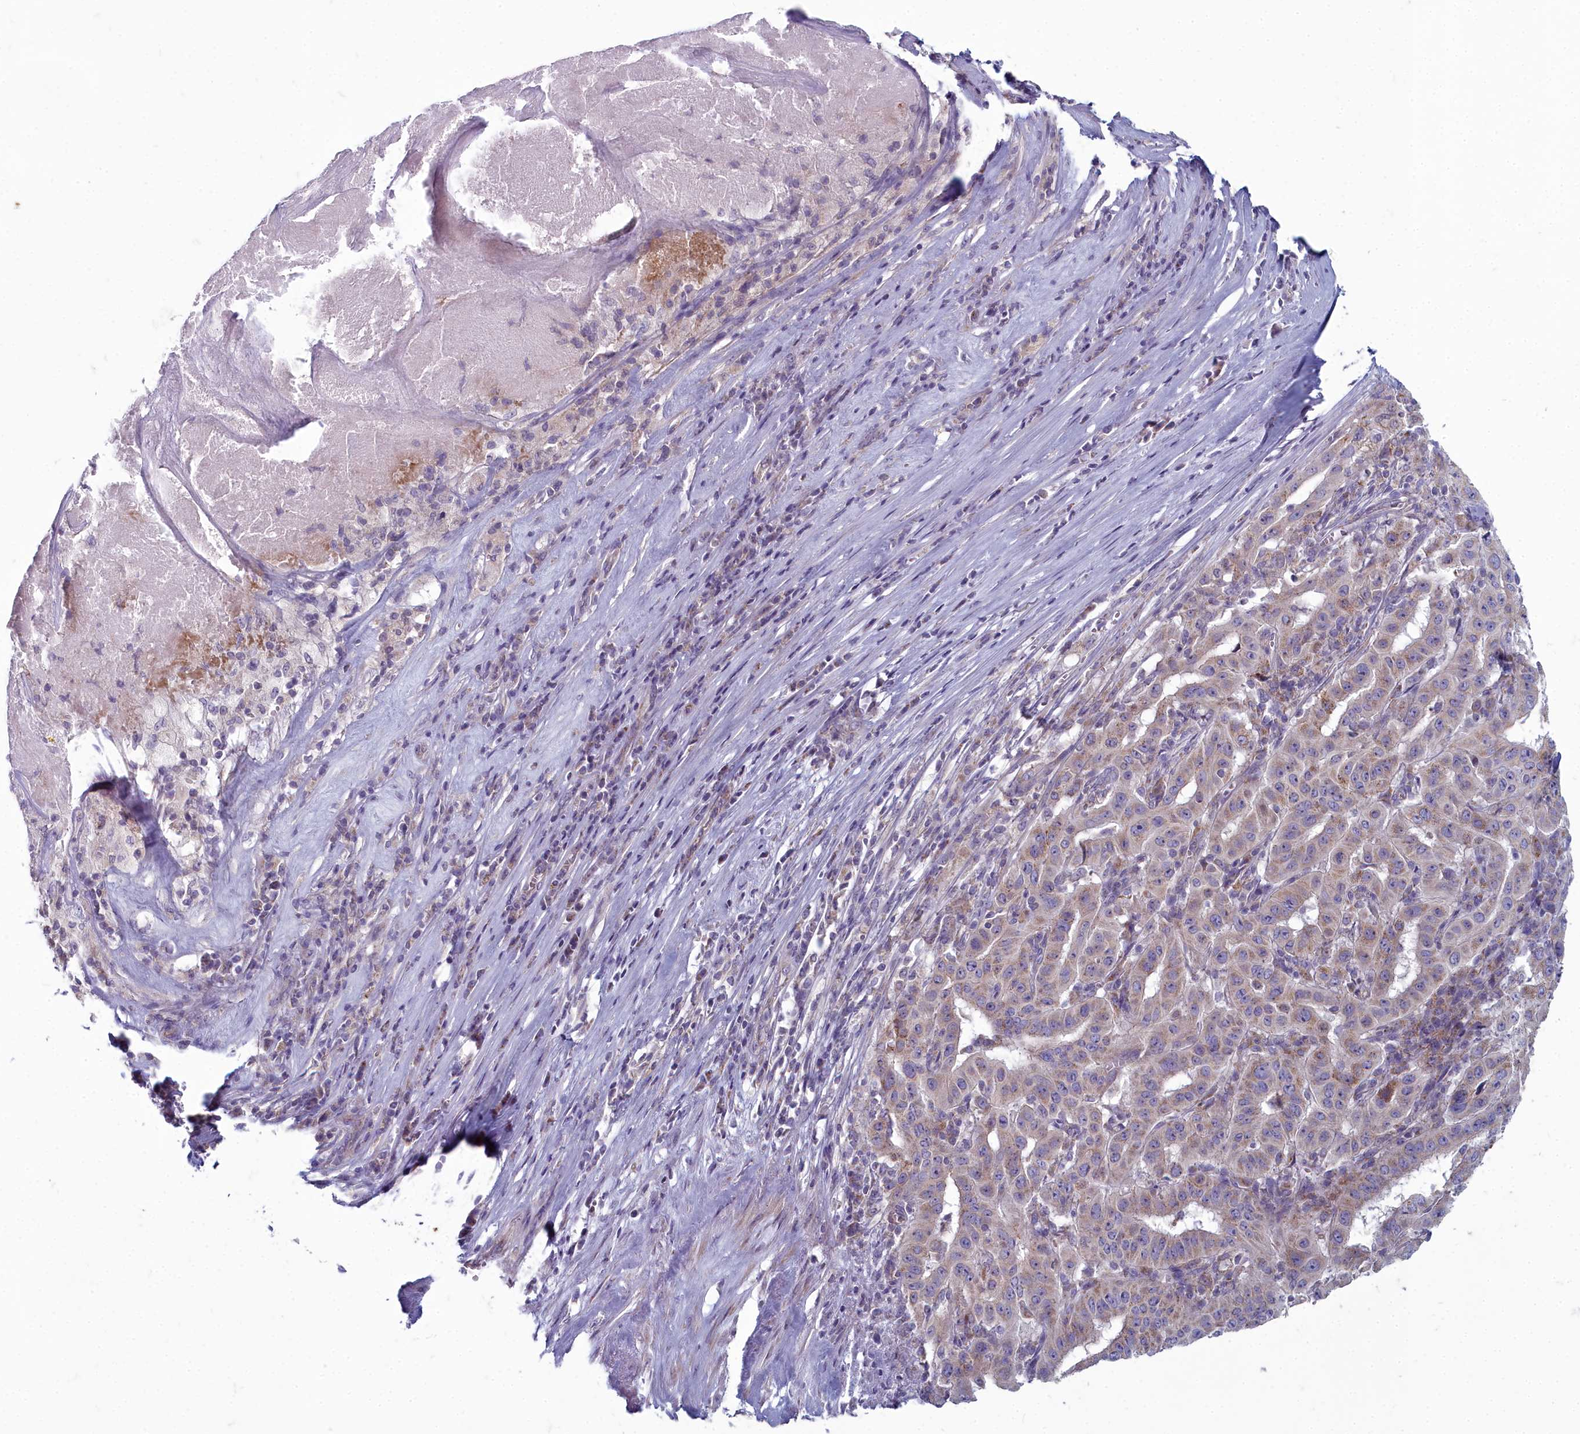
{"staining": {"intensity": "weak", "quantity": "25%-75%", "location": "cytoplasmic/membranous"}, "tissue": "pancreatic cancer", "cell_type": "Tumor cells", "image_type": "cancer", "snomed": [{"axis": "morphology", "description": "Adenocarcinoma, NOS"}, {"axis": "topography", "description": "Pancreas"}], "caption": "Adenocarcinoma (pancreatic) tissue exhibits weak cytoplasmic/membranous expression in approximately 25%-75% of tumor cells, visualized by immunohistochemistry.", "gene": "INSYN2A", "patient": {"sex": "male", "age": 63}}